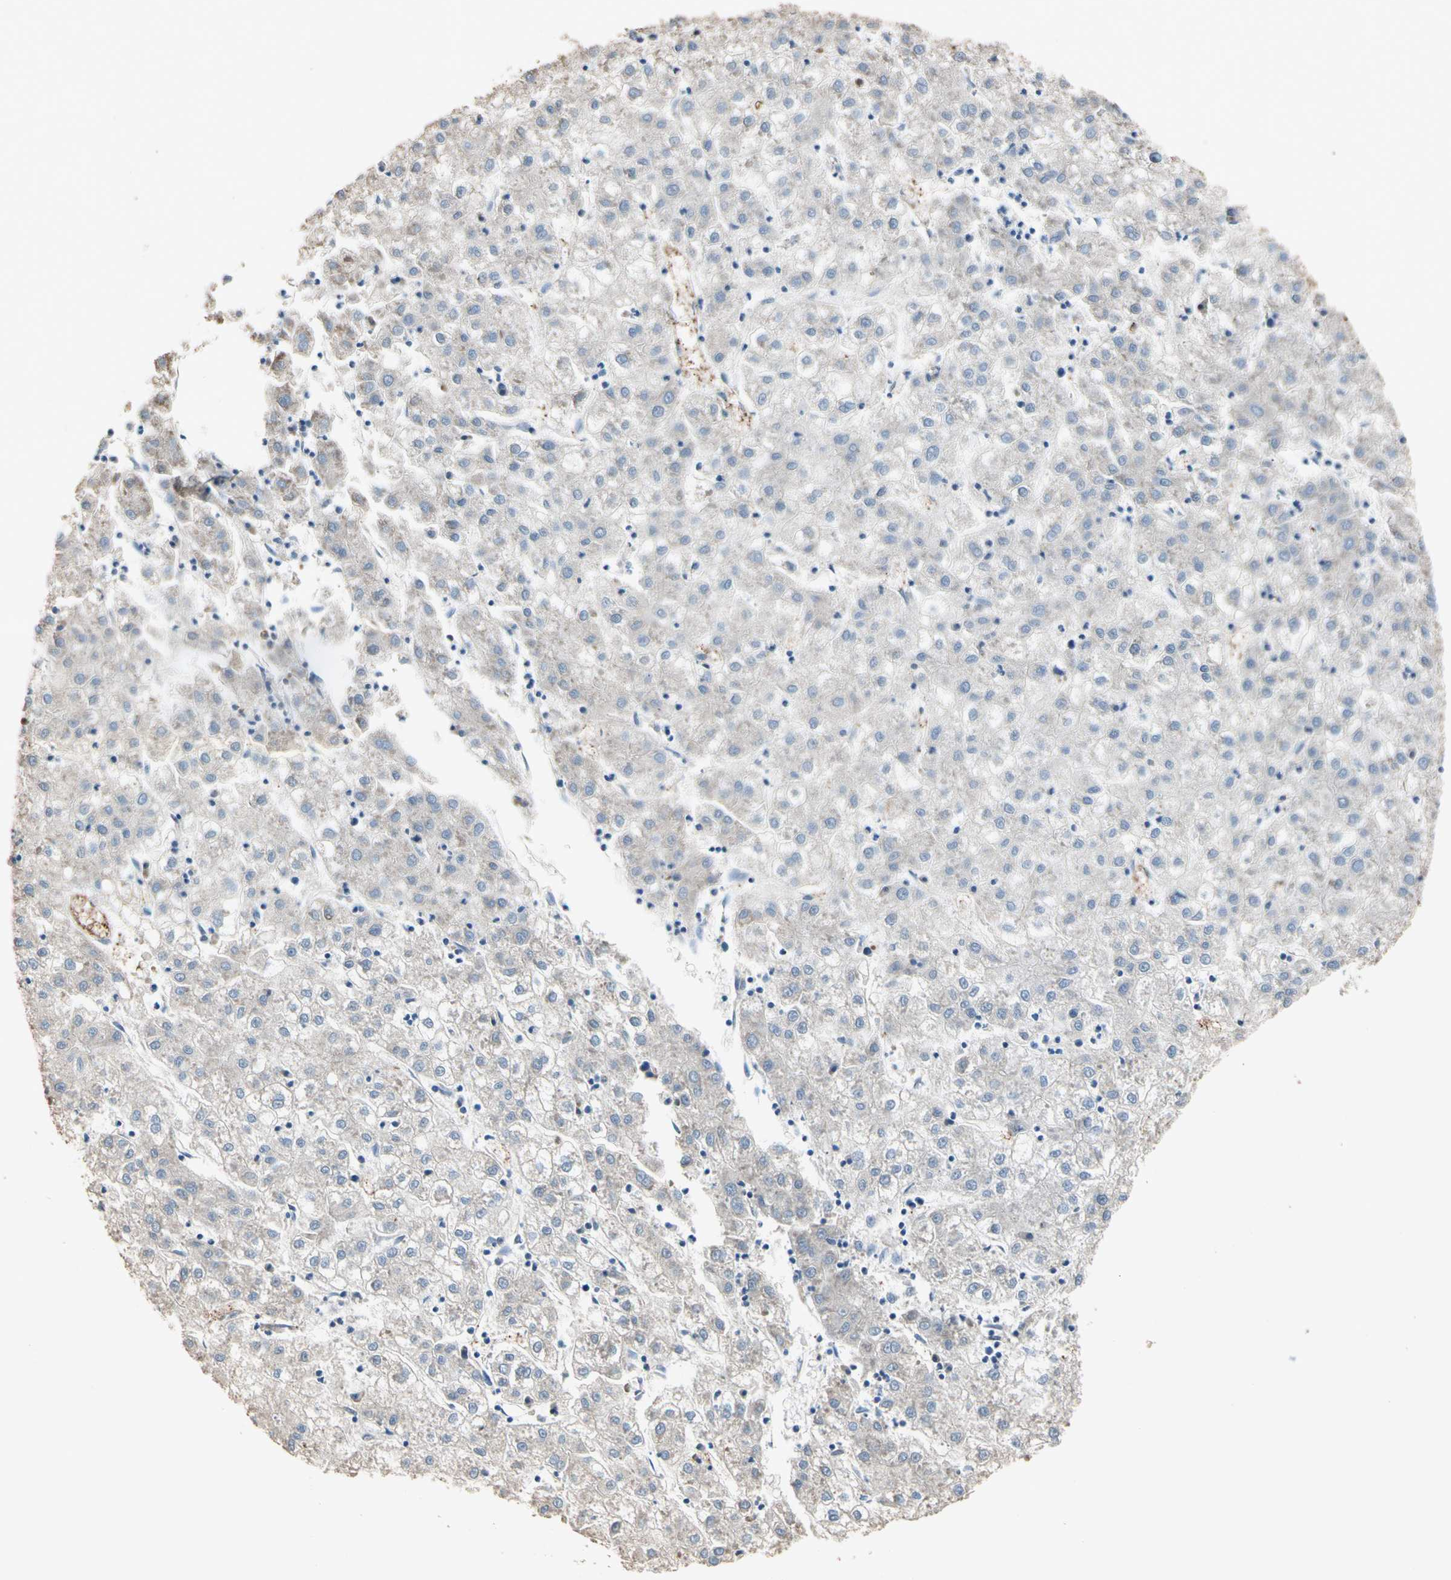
{"staining": {"intensity": "negative", "quantity": "none", "location": "none"}, "tissue": "liver cancer", "cell_type": "Tumor cells", "image_type": "cancer", "snomed": [{"axis": "morphology", "description": "Carcinoma, Hepatocellular, NOS"}, {"axis": "topography", "description": "Liver"}], "caption": "Photomicrograph shows no protein positivity in tumor cells of hepatocellular carcinoma (liver) tissue.", "gene": "RIOK2", "patient": {"sex": "male", "age": 72}}